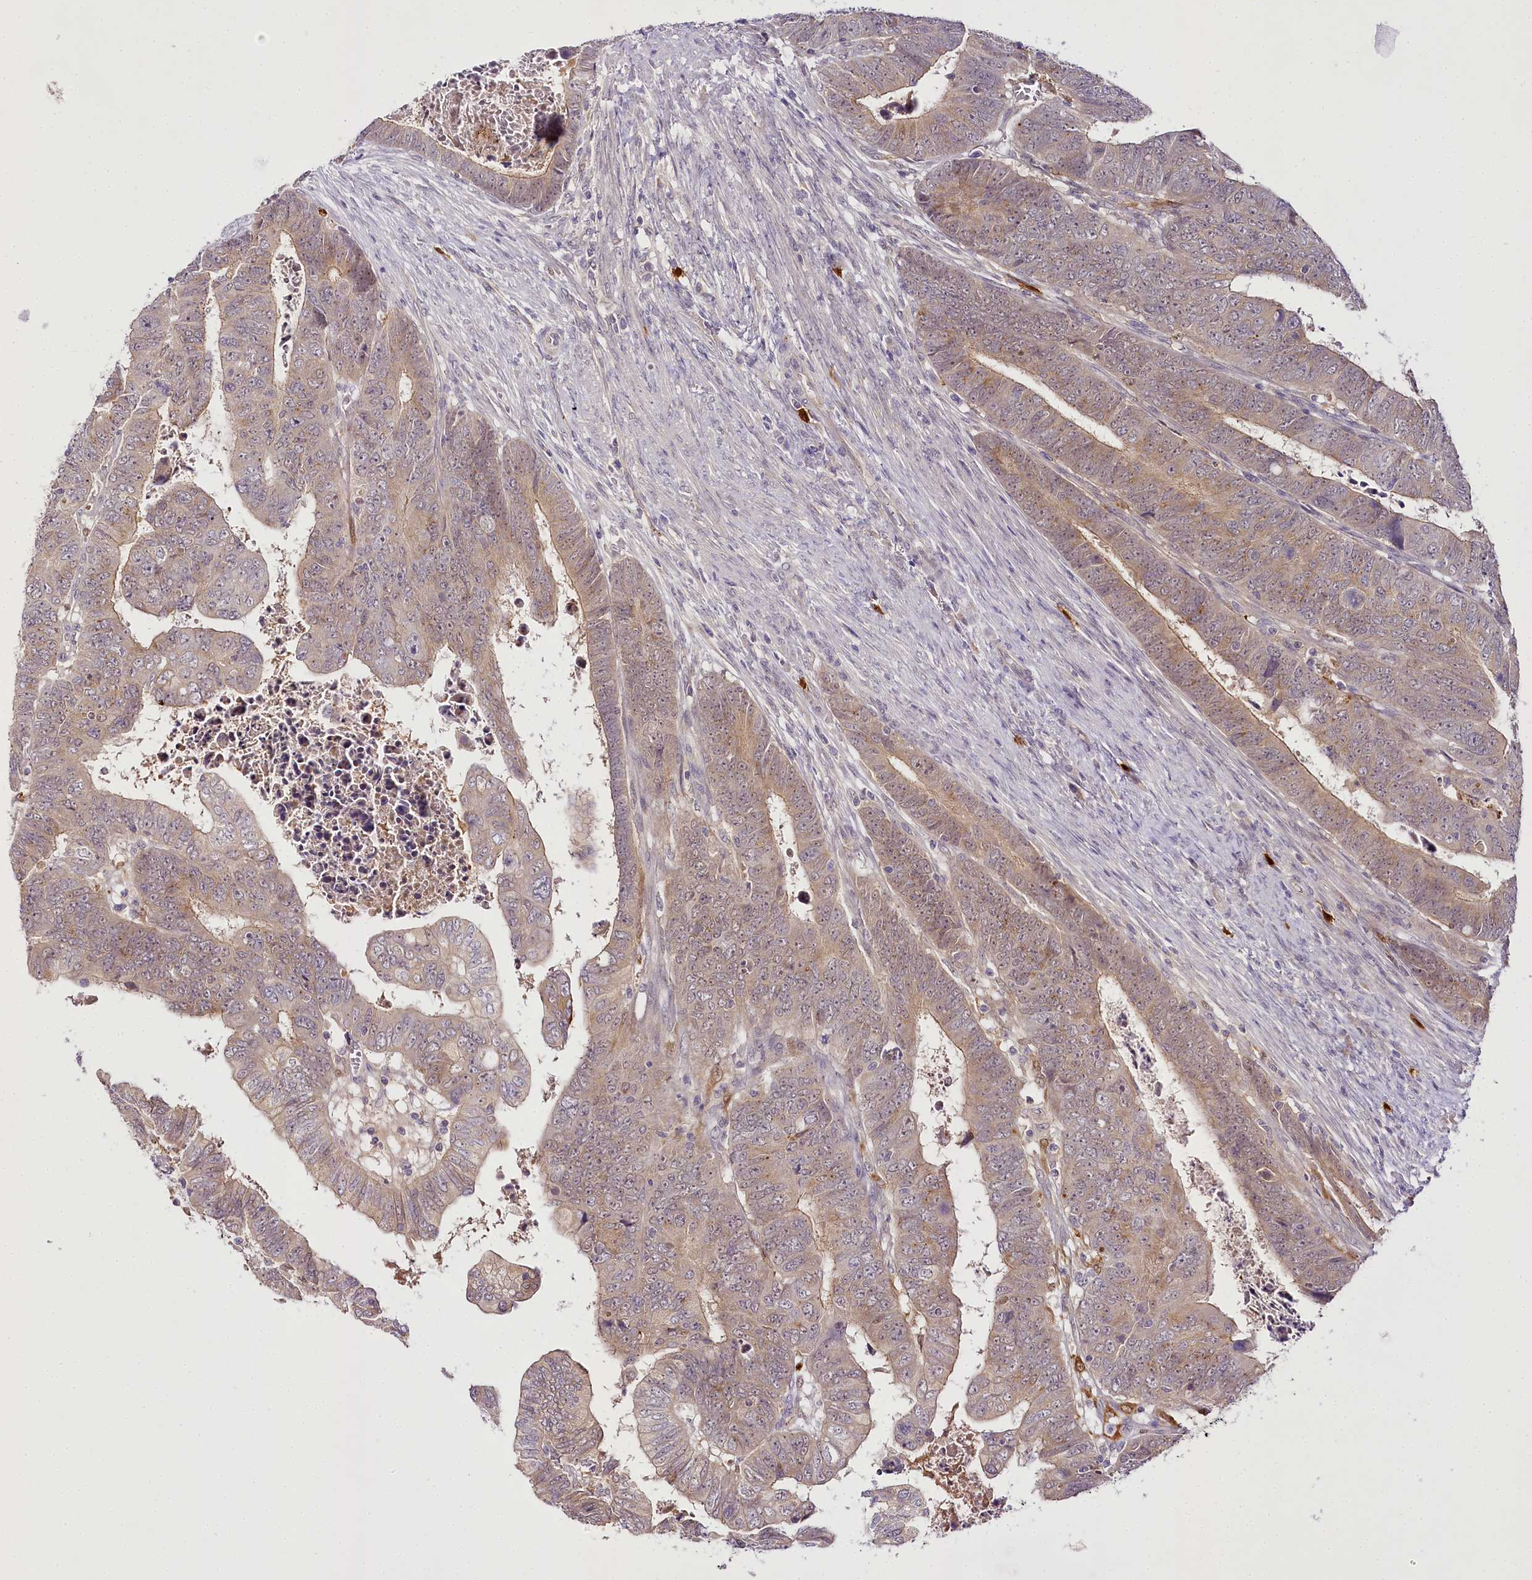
{"staining": {"intensity": "moderate", "quantity": ">75%", "location": "cytoplasmic/membranous"}, "tissue": "colorectal cancer", "cell_type": "Tumor cells", "image_type": "cancer", "snomed": [{"axis": "morphology", "description": "Normal tissue, NOS"}, {"axis": "morphology", "description": "Adenocarcinoma, NOS"}, {"axis": "topography", "description": "Rectum"}], "caption": "An immunohistochemistry image of tumor tissue is shown. Protein staining in brown labels moderate cytoplasmic/membranous positivity in colorectal cancer within tumor cells.", "gene": "VWA5A", "patient": {"sex": "female", "age": 65}}